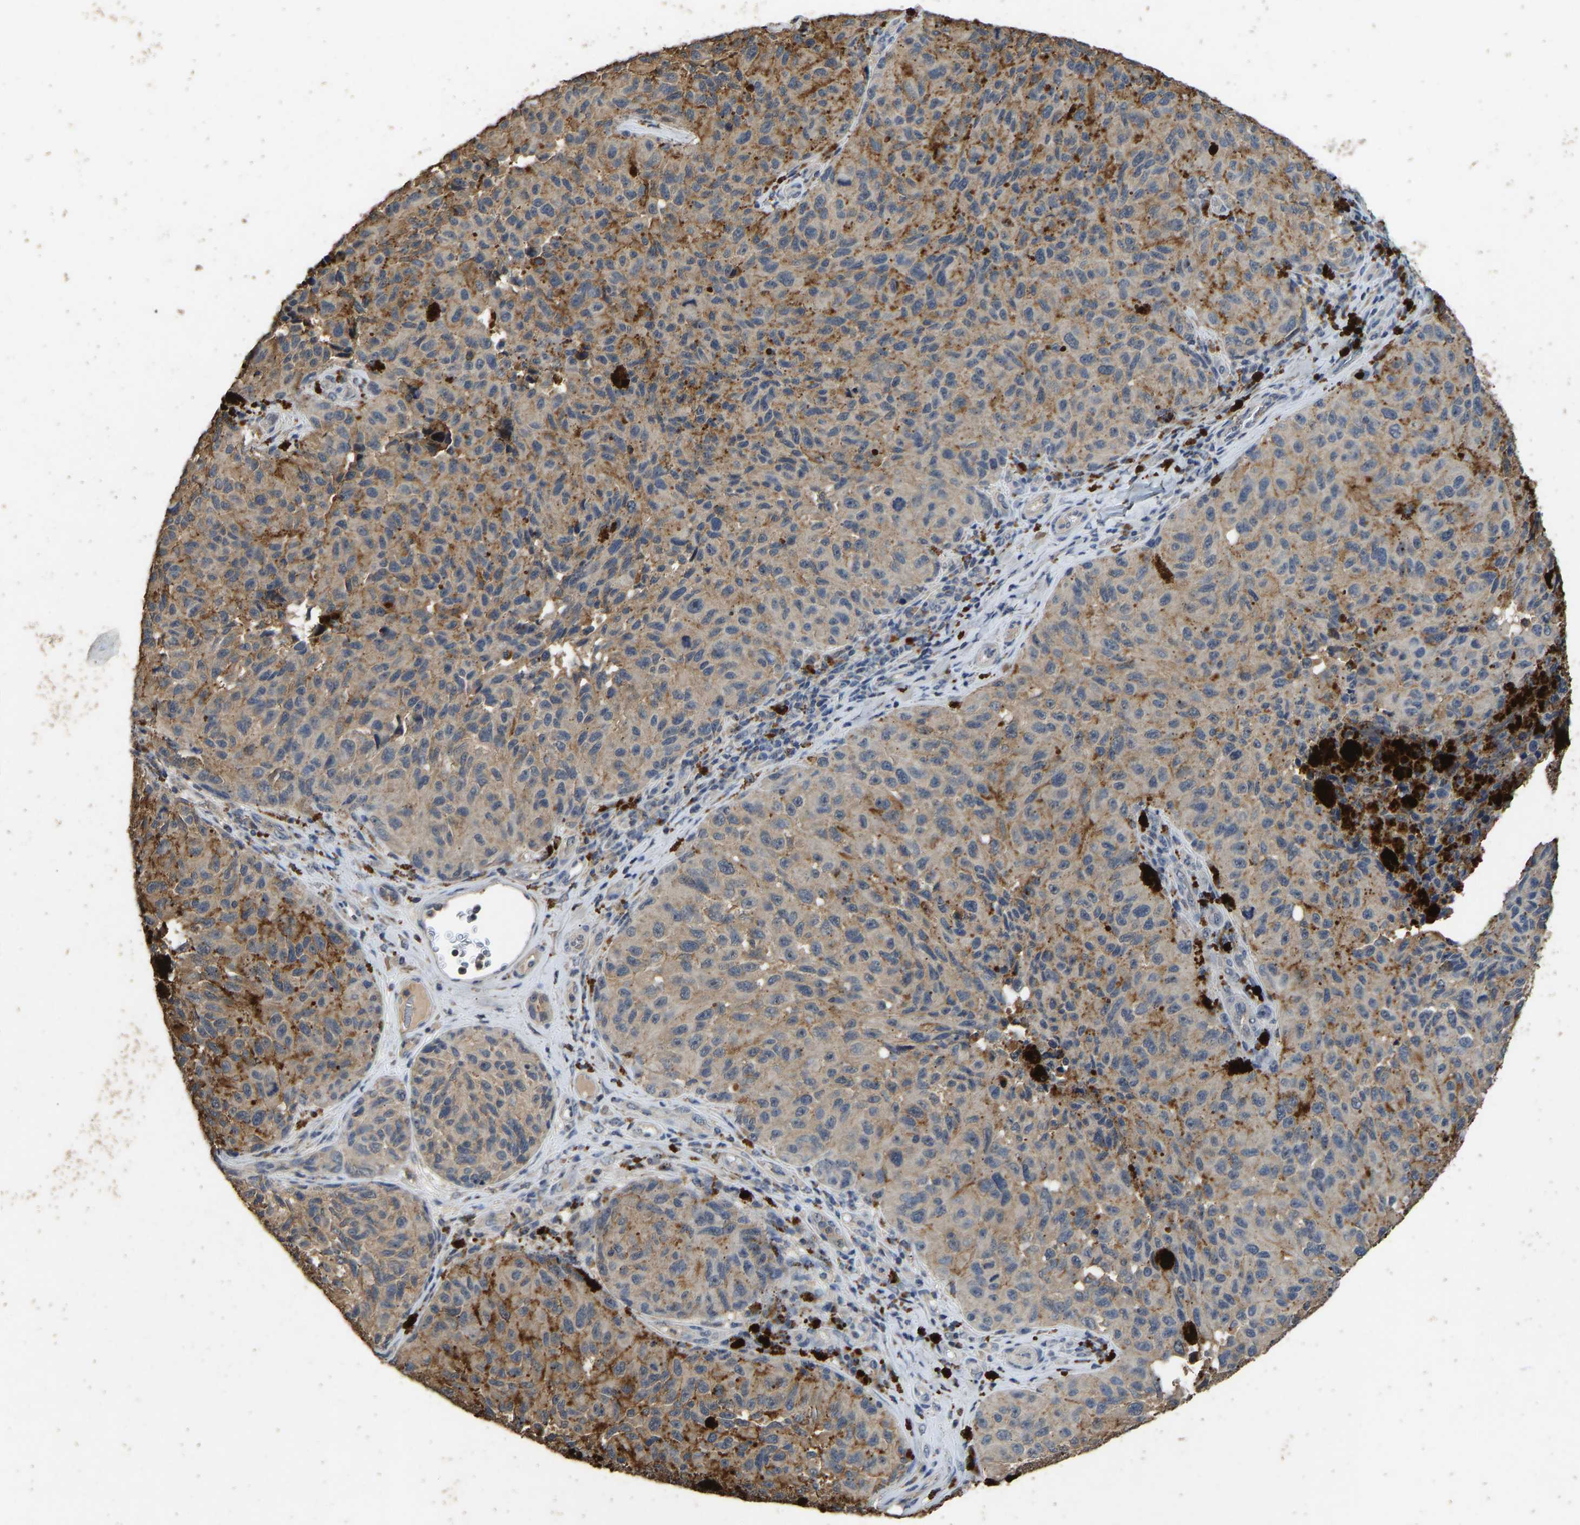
{"staining": {"intensity": "moderate", "quantity": ">75%", "location": "cytoplasmic/membranous"}, "tissue": "melanoma", "cell_type": "Tumor cells", "image_type": "cancer", "snomed": [{"axis": "morphology", "description": "Malignant melanoma, NOS"}, {"axis": "topography", "description": "Skin"}], "caption": "Melanoma stained with a protein marker demonstrates moderate staining in tumor cells.", "gene": "CIDEC", "patient": {"sex": "female", "age": 73}}